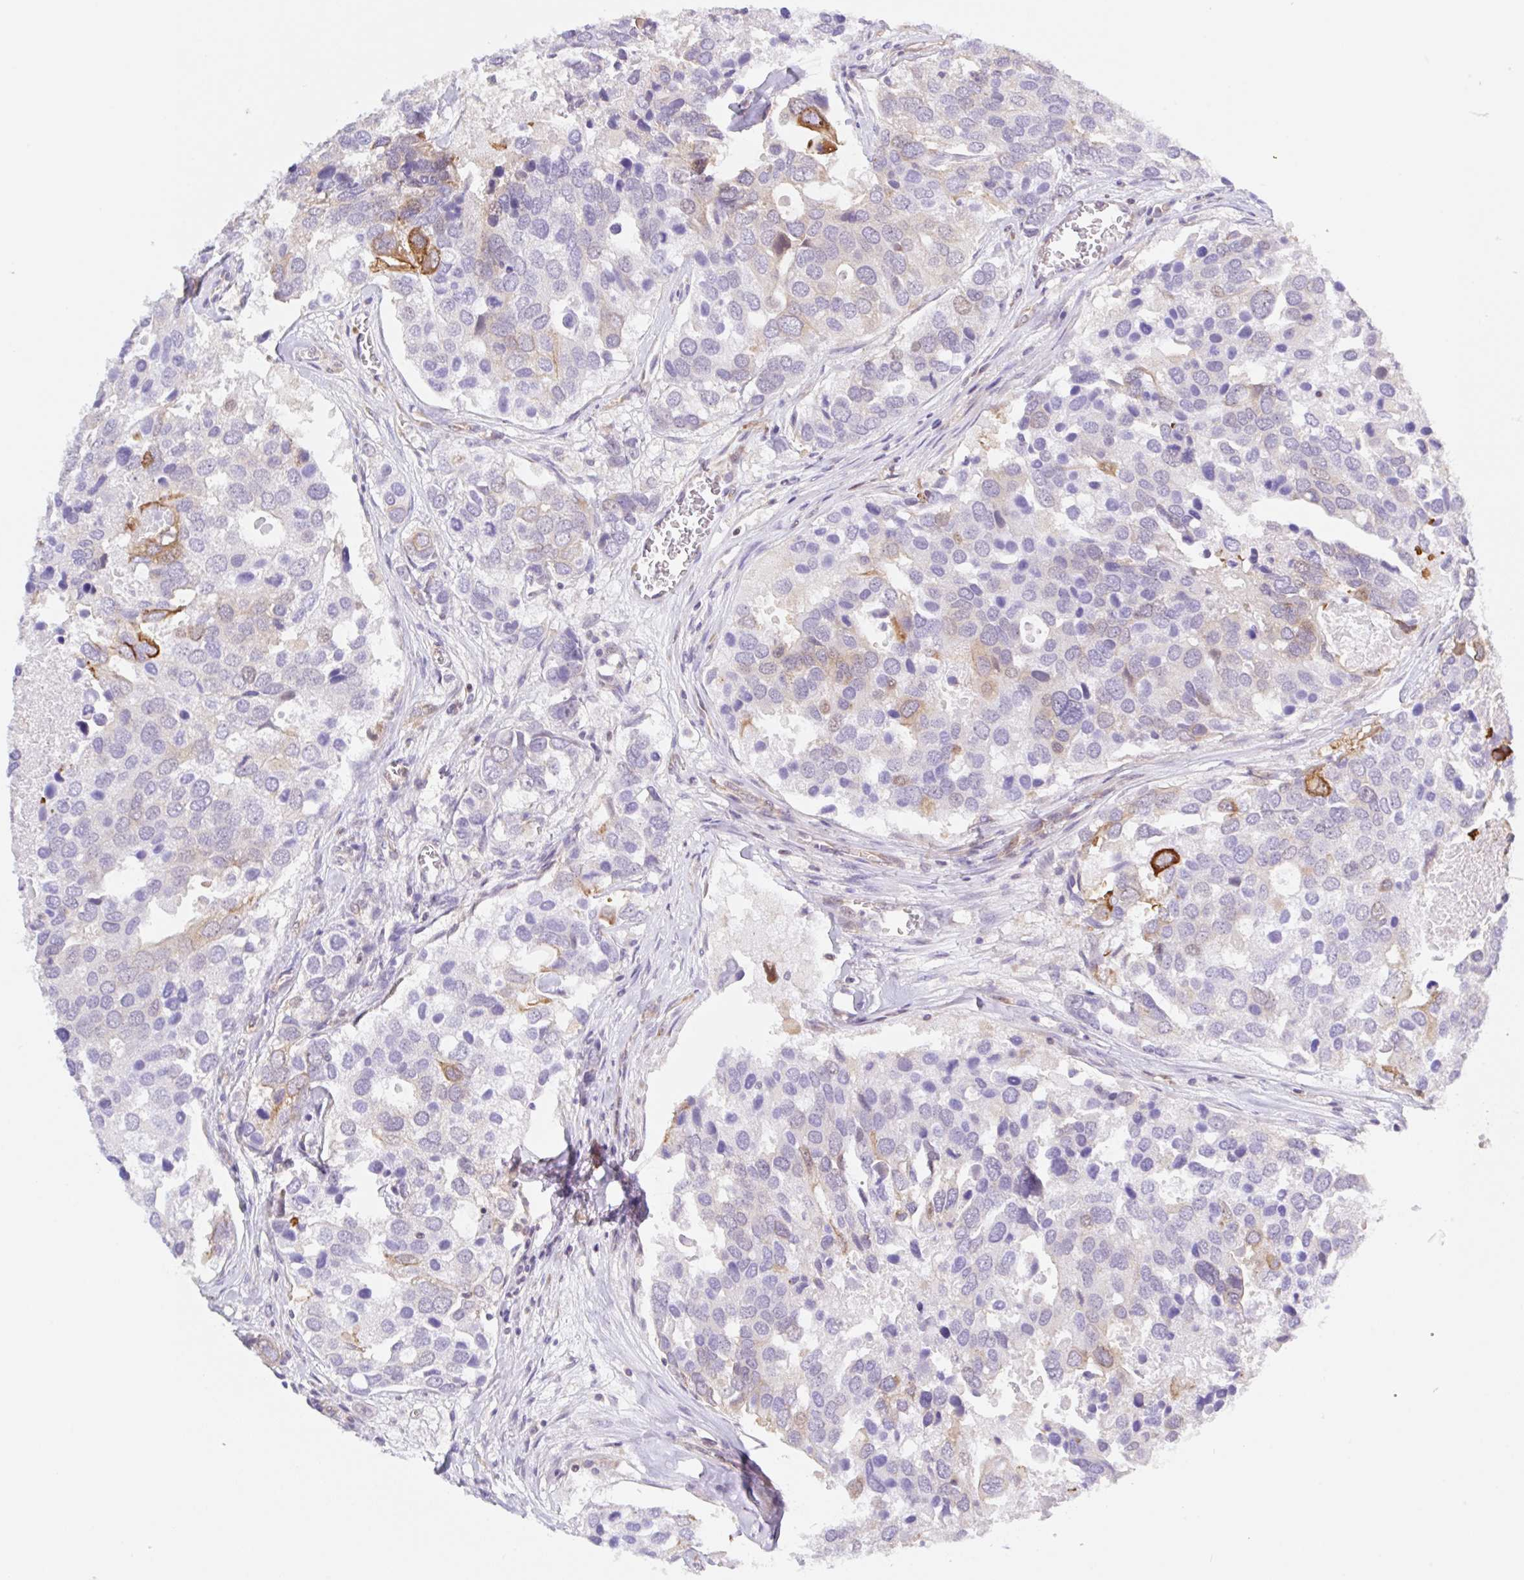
{"staining": {"intensity": "moderate", "quantity": "<25%", "location": "cytoplasmic/membranous"}, "tissue": "breast cancer", "cell_type": "Tumor cells", "image_type": "cancer", "snomed": [{"axis": "morphology", "description": "Duct carcinoma"}, {"axis": "topography", "description": "Breast"}], "caption": "A photomicrograph showing moderate cytoplasmic/membranous staining in about <25% of tumor cells in breast cancer, as visualized by brown immunohistochemical staining.", "gene": "TBPL2", "patient": {"sex": "female", "age": 83}}